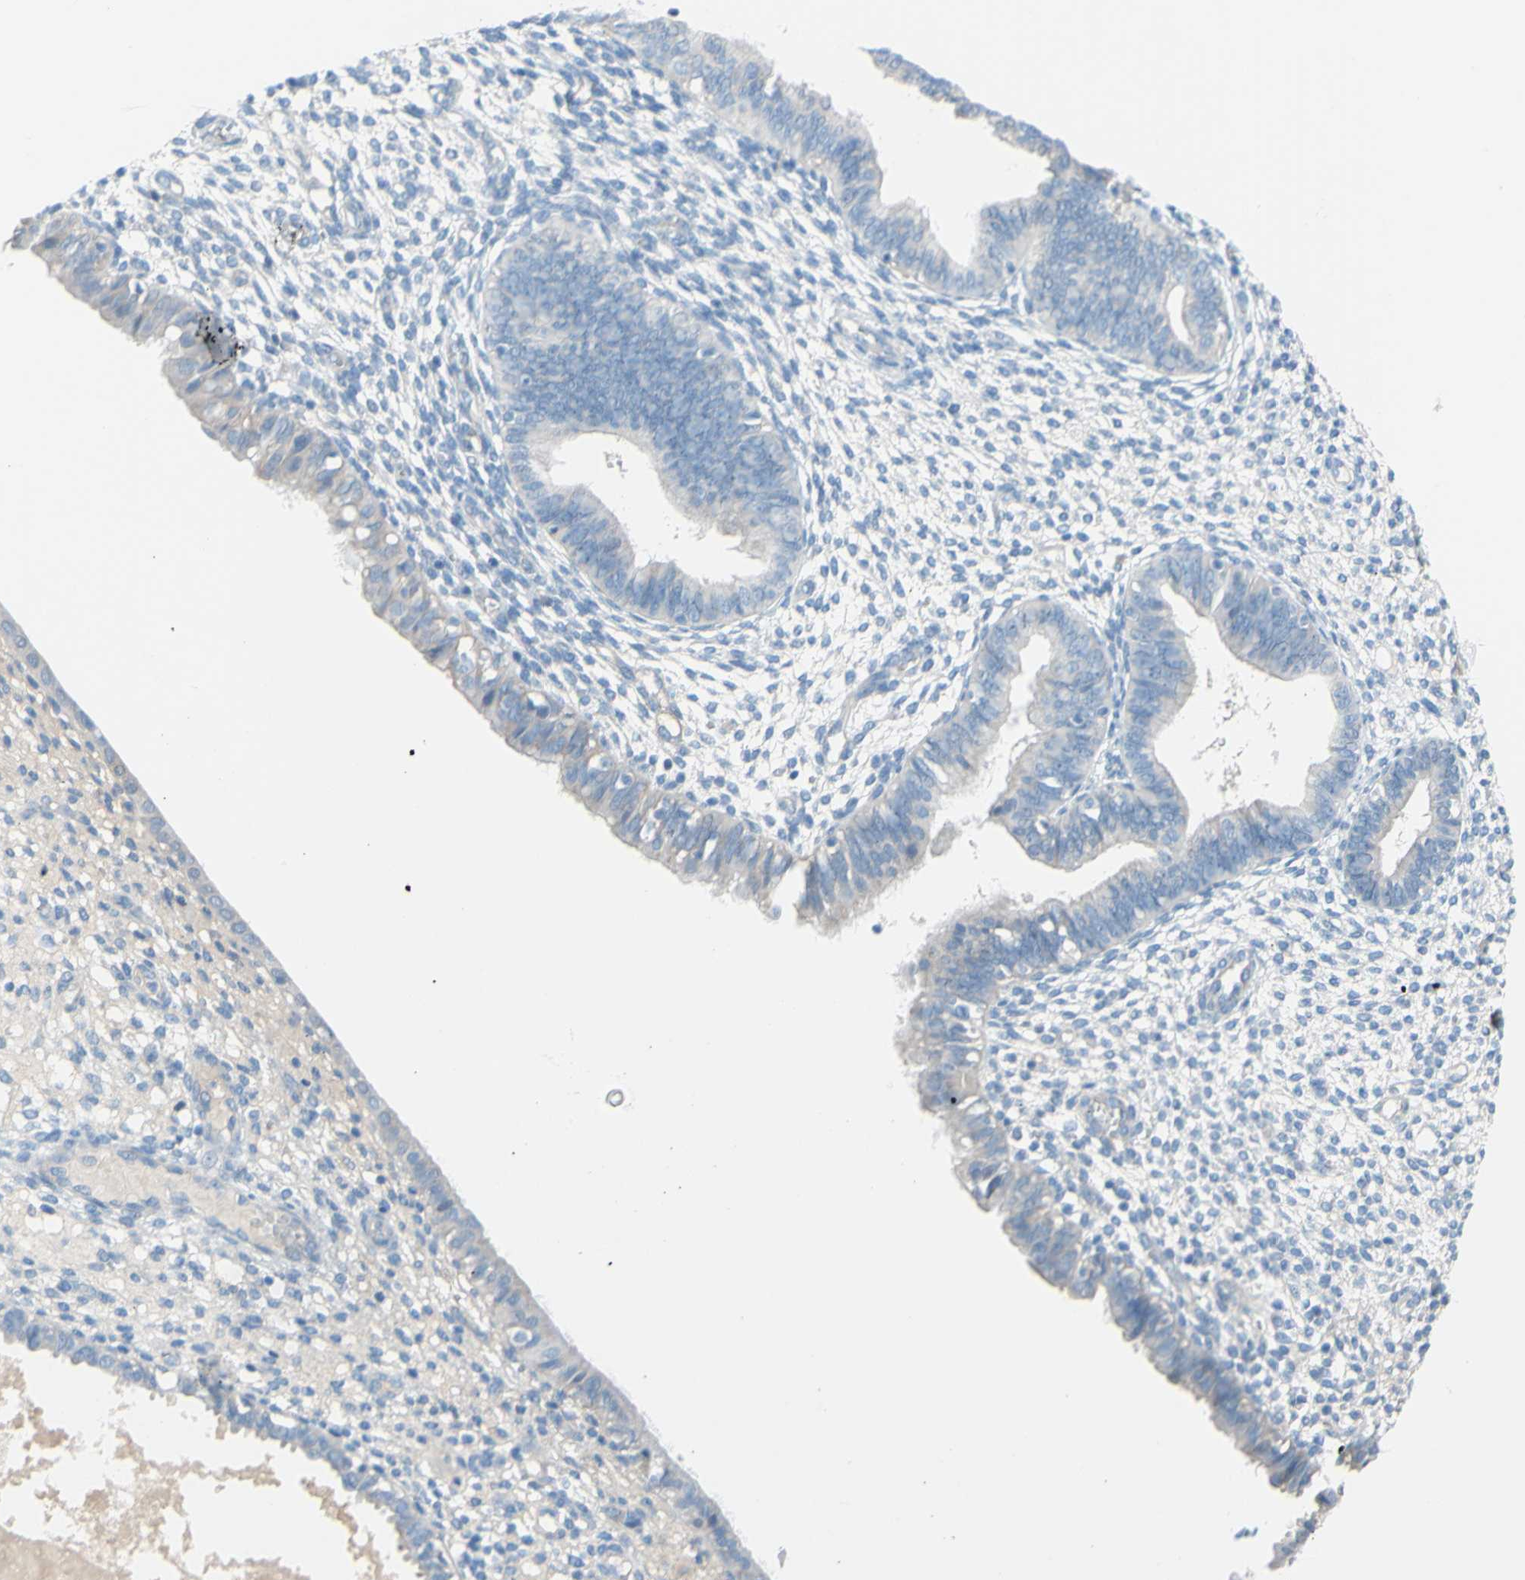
{"staining": {"intensity": "negative", "quantity": "none", "location": "none"}, "tissue": "endometrium", "cell_type": "Cells in endometrial stroma", "image_type": "normal", "snomed": [{"axis": "morphology", "description": "Normal tissue, NOS"}, {"axis": "topography", "description": "Endometrium"}], "caption": "This is a image of IHC staining of unremarkable endometrium, which shows no staining in cells in endometrial stroma.", "gene": "SLC1A2", "patient": {"sex": "female", "age": 61}}